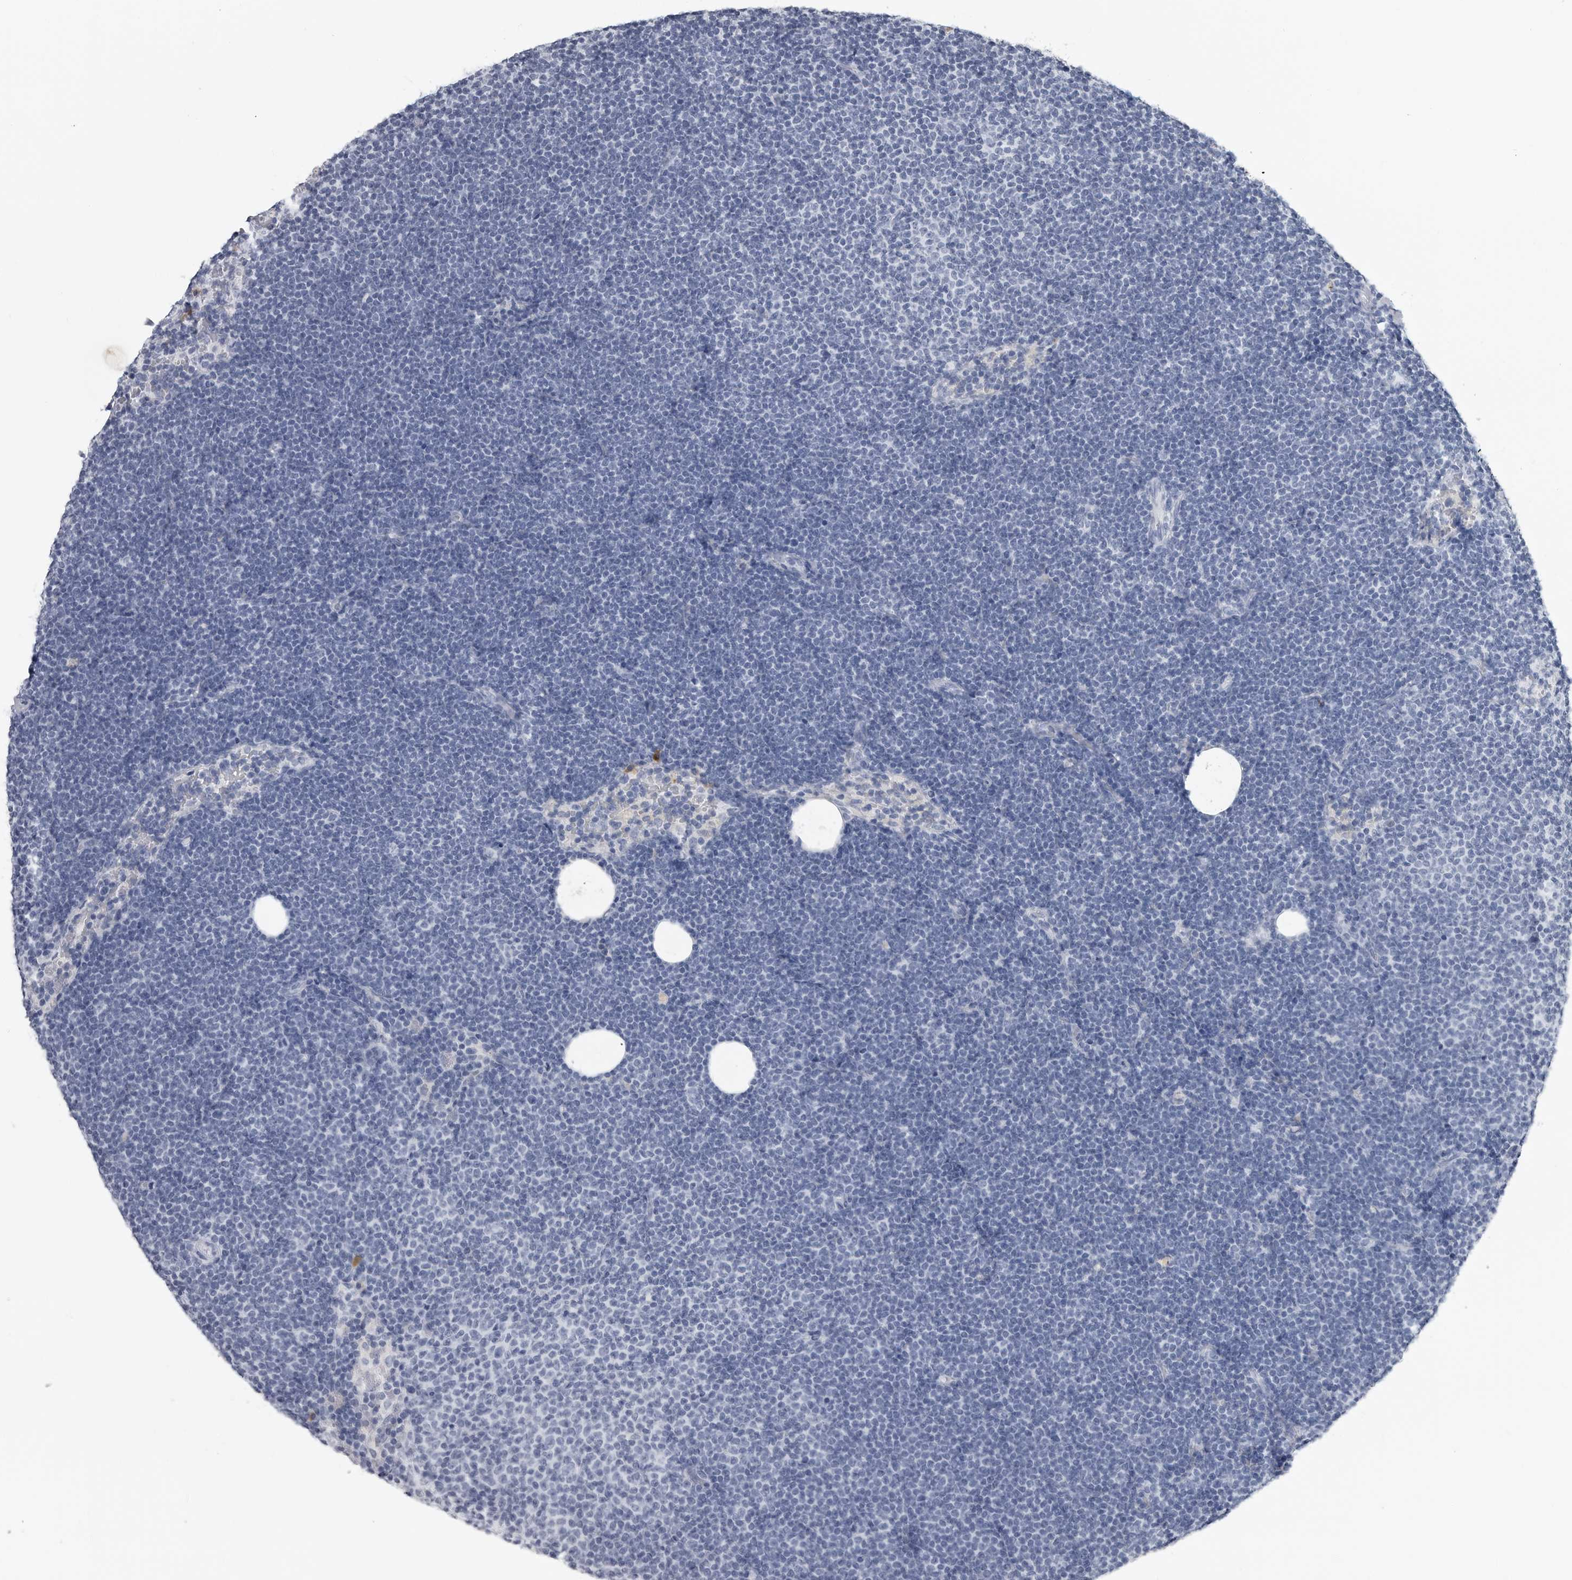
{"staining": {"intensity": "negative", "quantity": "none", "location": "none"}, "tissue": "lymphoma", "cell_type": "Tumor cells", "image_type": "cancer", "snomed": [{"axis": "morphology", "description": "Malignant lymphoma, non-Hodgkin's type, Low grade"}, {"axis": "topography", "description": "Lymph node"}], "caption": "Immunohistochemistry (IHC) micrograph of neoplastic tissue: human lymphoma stained with DAB exhibits no significant protein staining in tumor cells.", "gene": "AMPD1", "patient": {"sex": "female", "age": 53}}